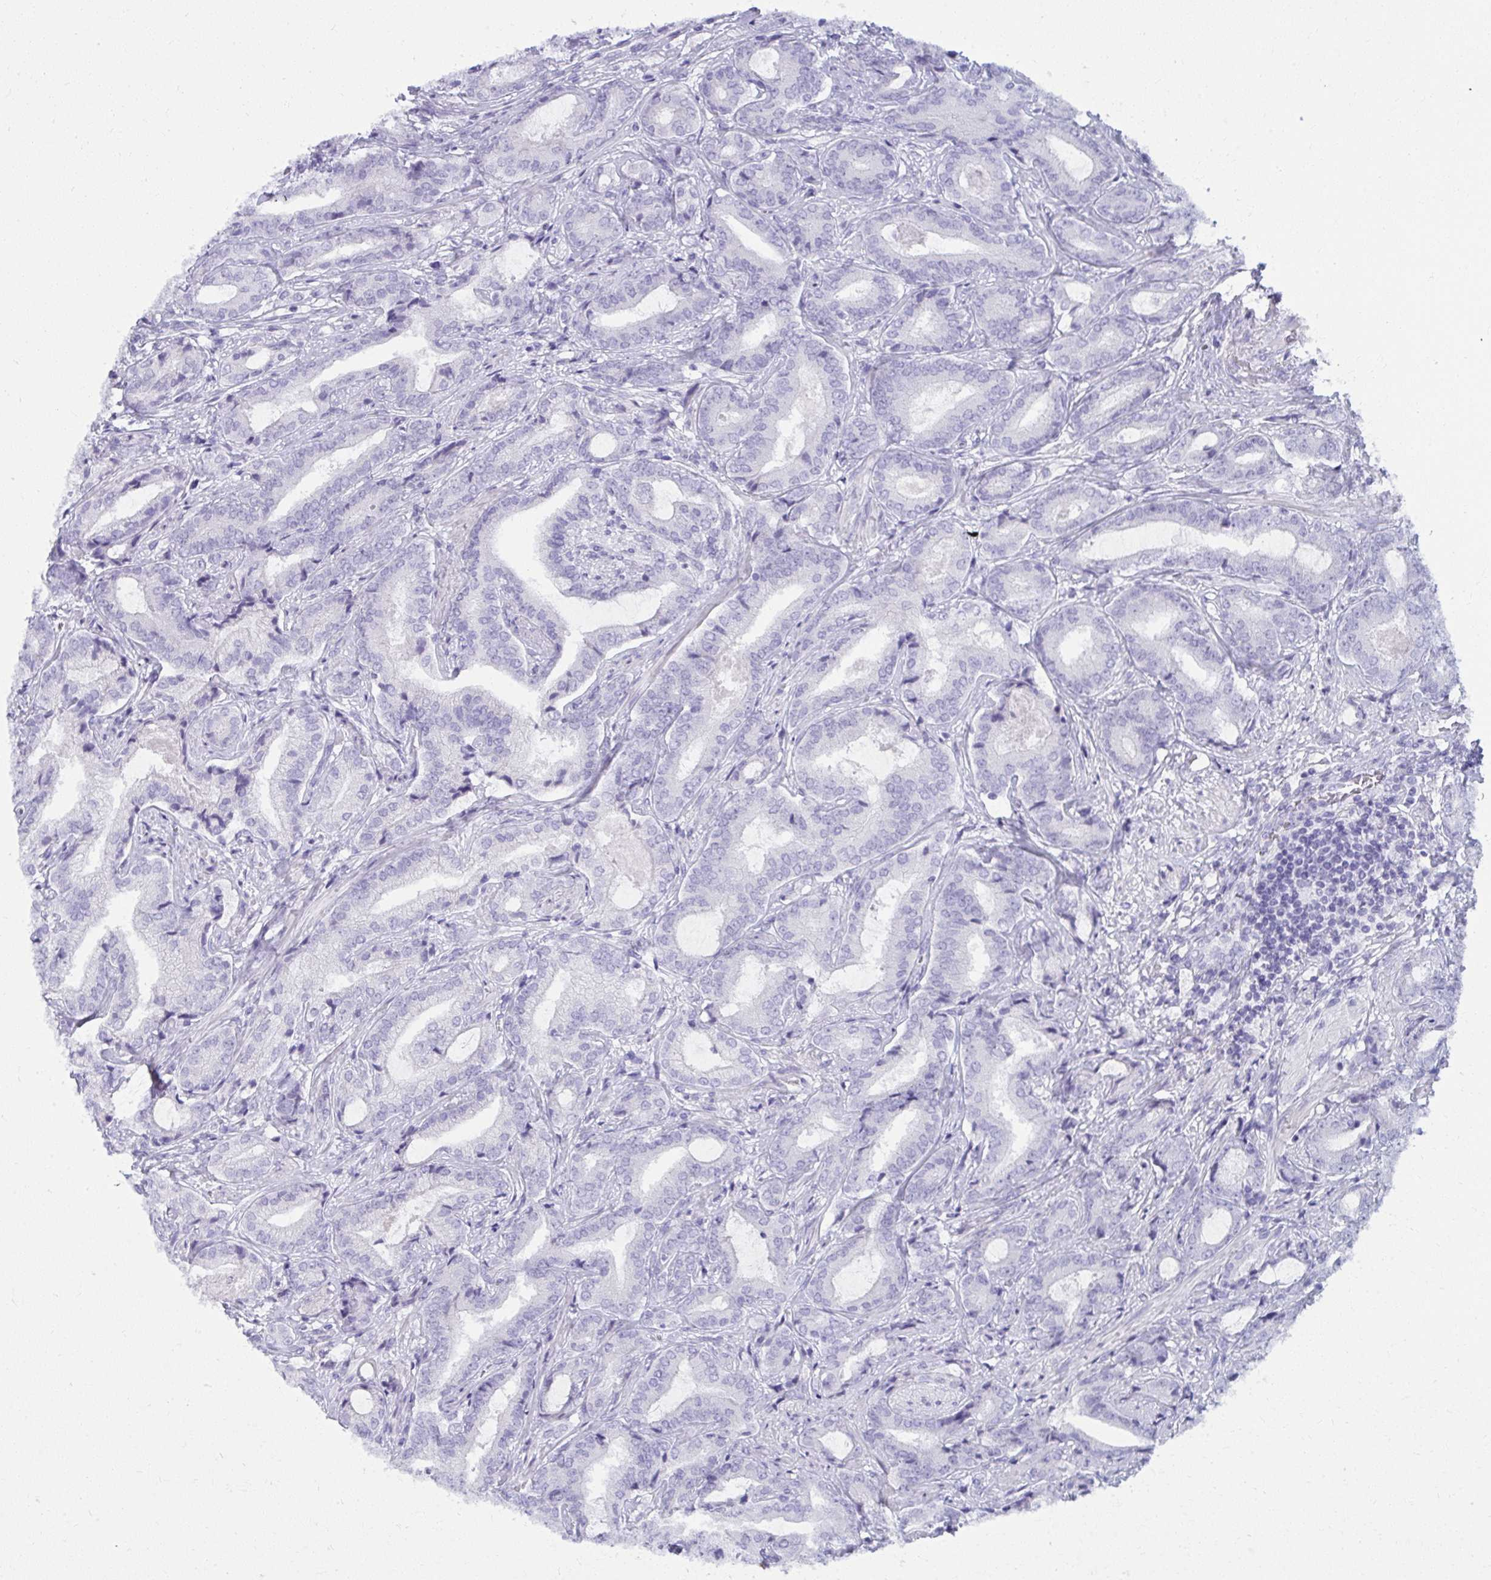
{"staining": {"intensity": "negative", "quantity": "none", "location": "none"}, "tissue": "prostate cancer", "cell_type": "Tumor cells", "image_type": "cancer", "snomed": [{"axis": "morphology", "description": "Adenocarcinoma, High grade"}, {"axis": "topography", "description": "Prostate"}], "caption": "Tumor cells are negative for protein expression in human prostate cancer (high-grade adenocarcinoma). (Stains: DAB (3,3'-diaminobenzidine) immunohistochemistry (IHC) with hematoxylin counter stain, Microscopy: brightfield microscopy at high magnification).", "gene": "UGT3A2", "patient": {"sex": "male", "age": 62}}